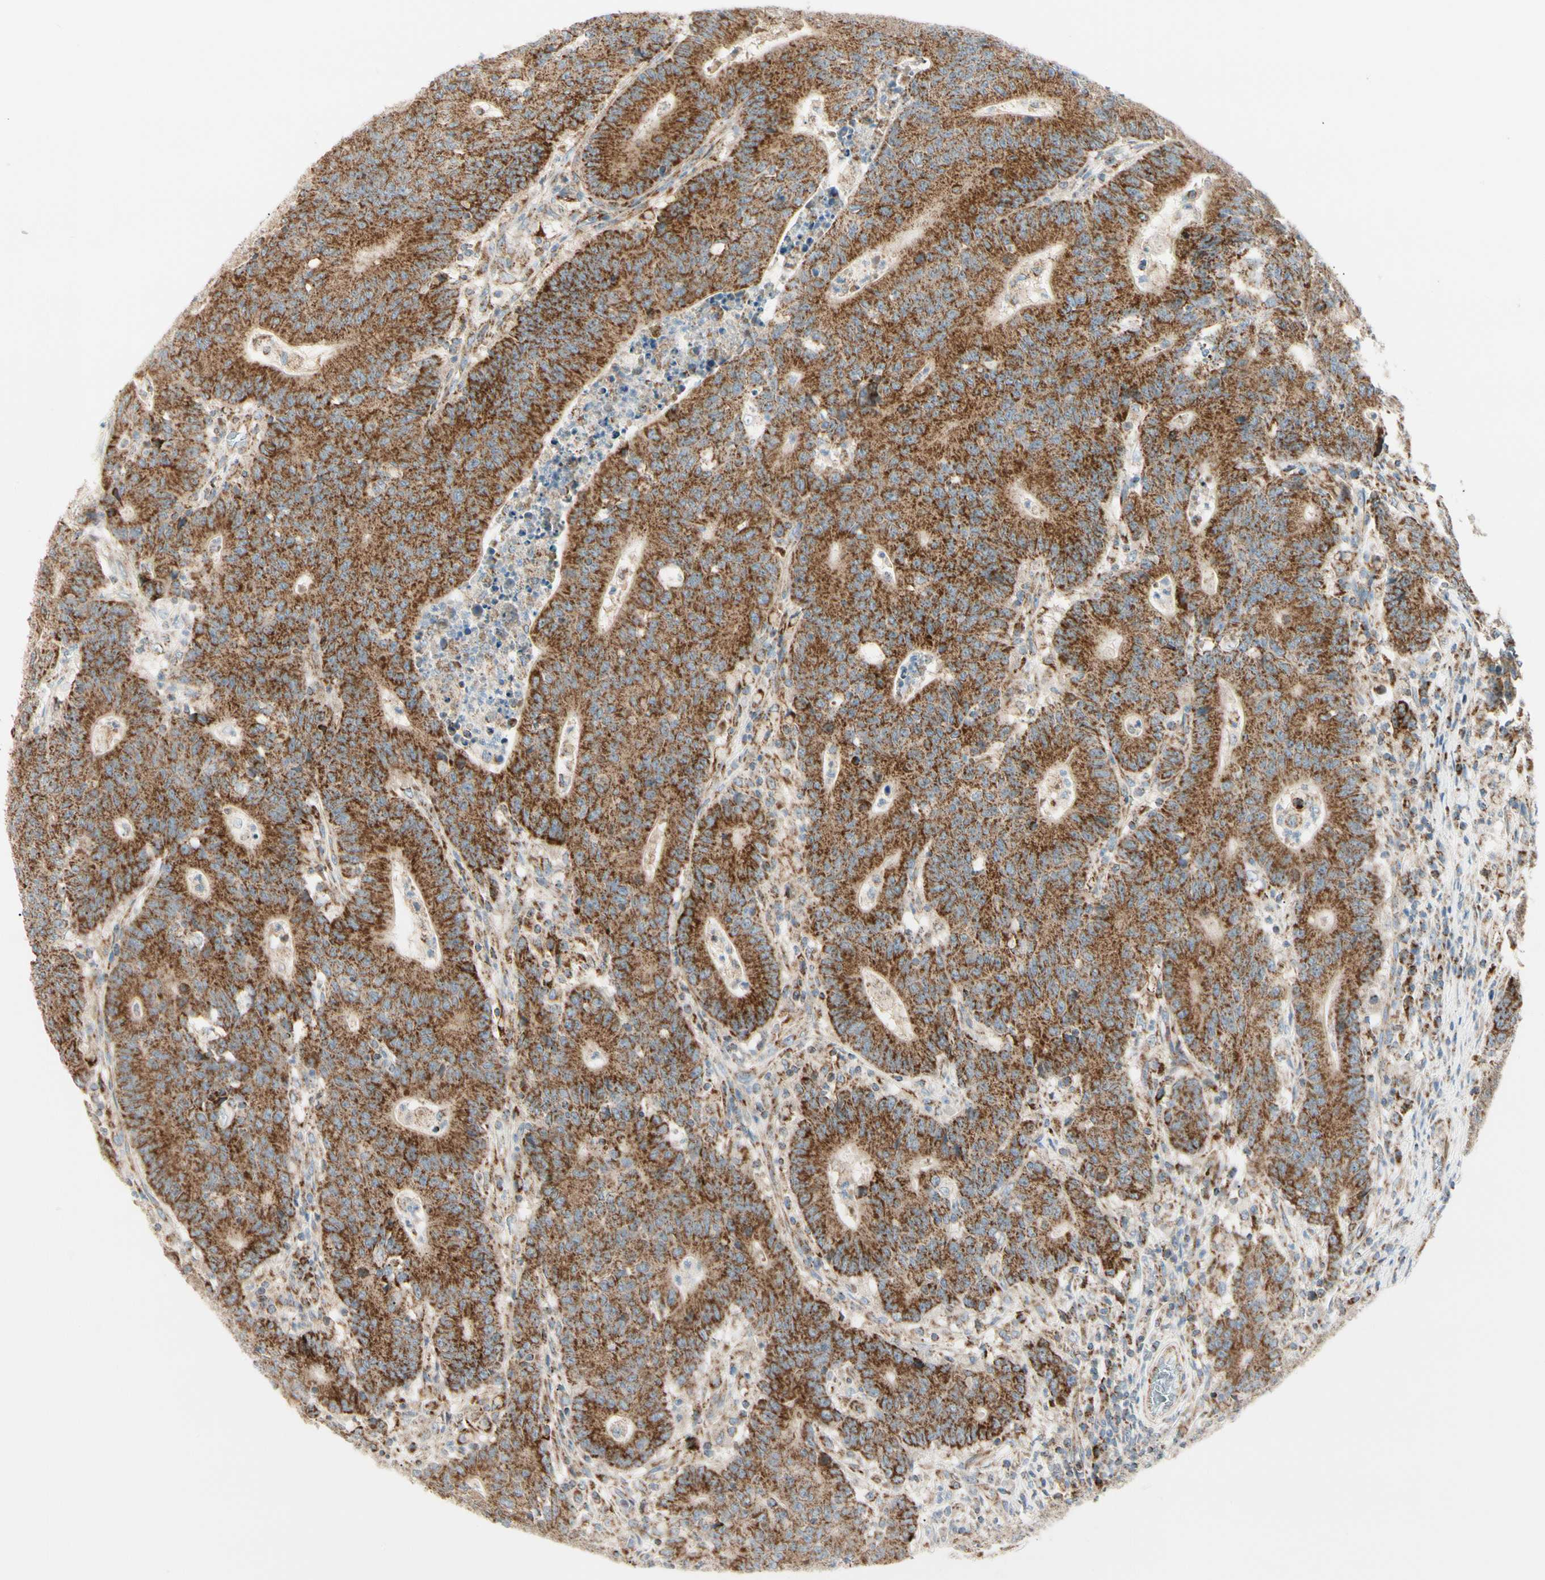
{"staining": {"intensity": "strong", "quantity": ">75%", "location": "cytoplasmic/membranous"}, "tissue": "colorectal cancer", "cell_type": "Tumor cells", "image_type": "cancer", "snomed": [{"axis": "morphology", "description": "Normal tissue, NOS"}, {"axis": "morphology", "description": "Adenocarcinoma, NOS"}, {"axis": "topography", "description": "Colon"}], "caption": "Colorectal cancer stained with DAB (3,3'-diaminobenzidine) IHC exhibits high levels of strong cytoplasmic/membranous staining in approximately >75% of tumor cells. (DAB = brown stain, brightfield microscopy at high magnification).", "gene": "TBC1D10A", "patient": {"sex": "female", "age": 75}}